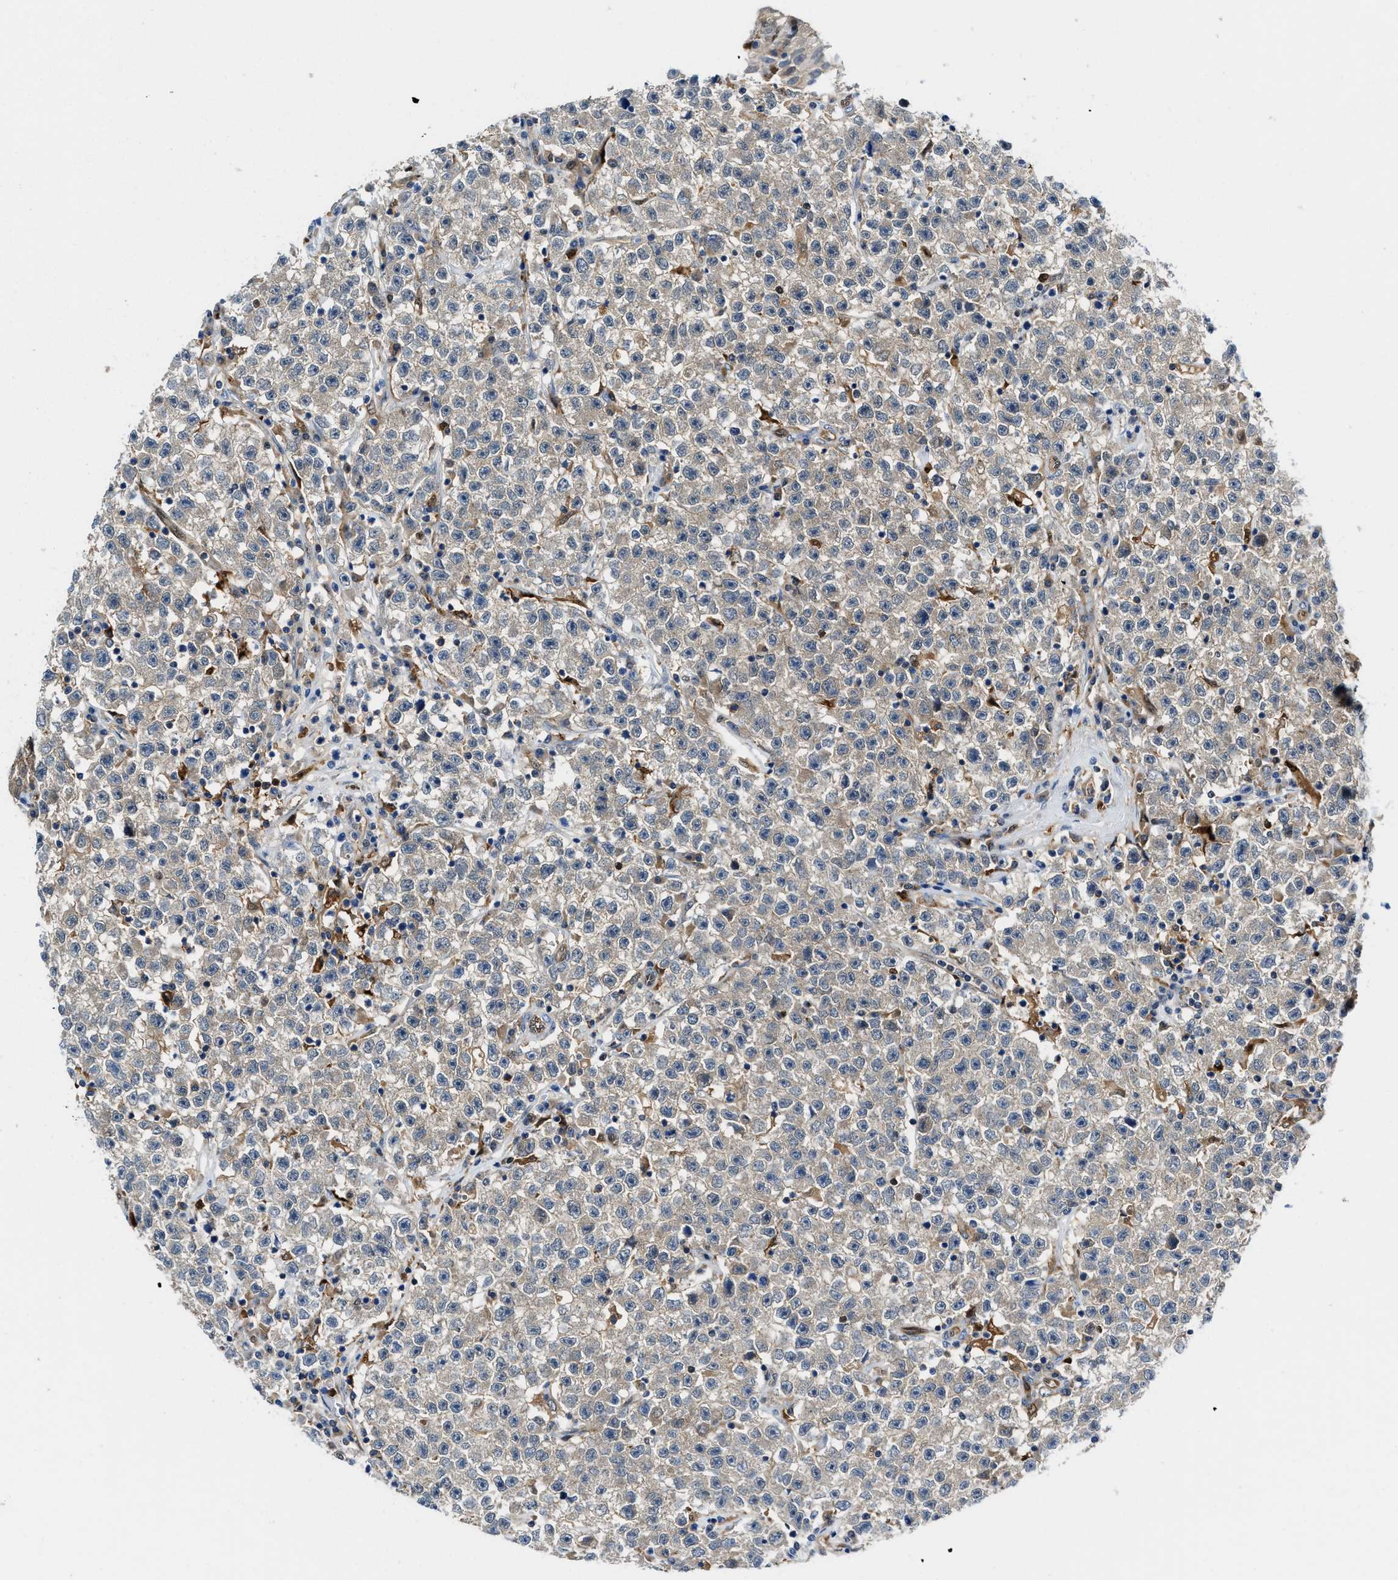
{"staining": {"intensity": "weak", "quantity": "<25%", "location": "cytoplasmic/membranous"}, "tissue": "testis cancer", "cell_type": "Tumor cells", "image_type": "cancer", "snomed": [{"axis": "morphology", "description": "Seminoma, NOS"}, {"axis": "topography", "description": "Testis"}], "caption": "Tumor cells show no significant protein staining in testis cancer (seminoma).", "gene": "LTA4H", "patient": {"sex": "male", "age": 22}}